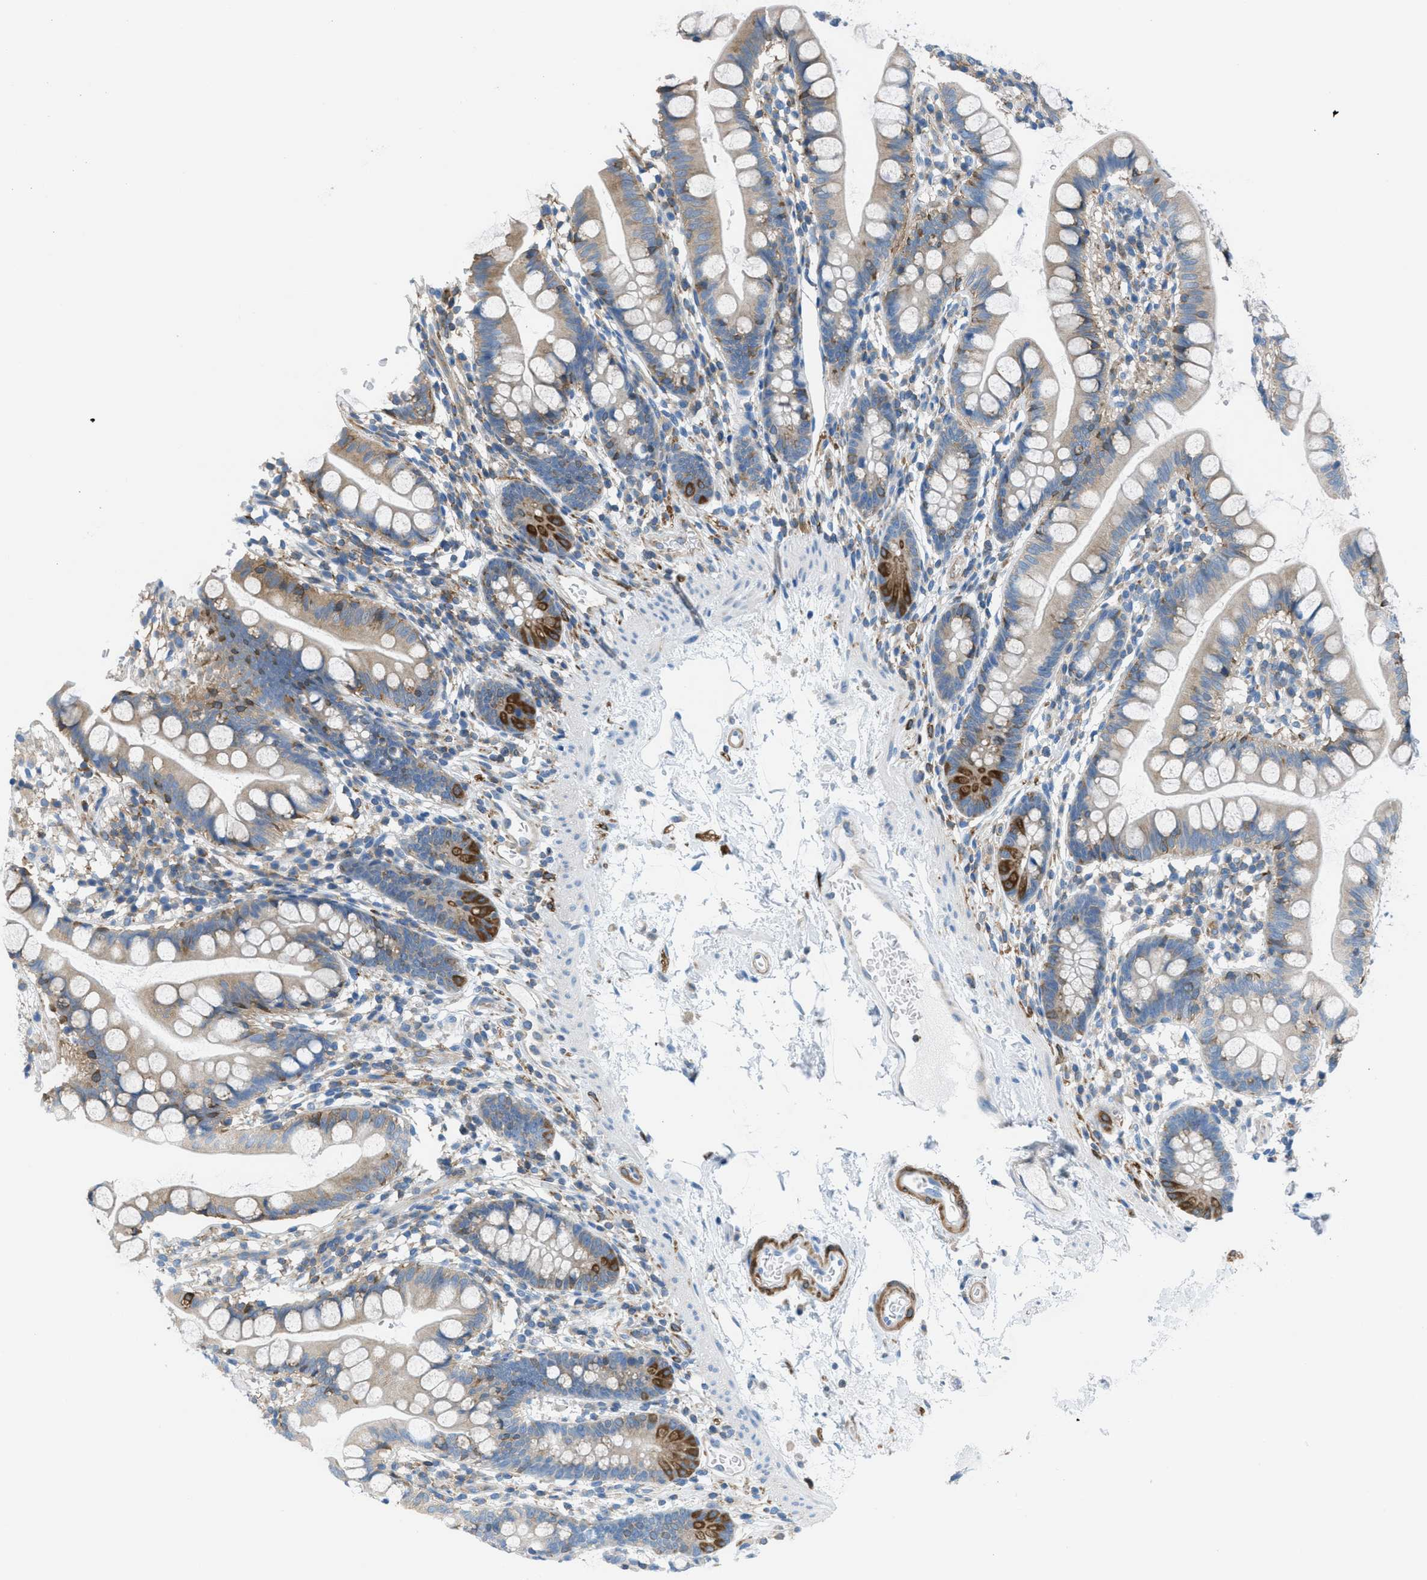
{"staining": {"intensity": "strong", "quantity": "<25%", "location": "cytoplasmic/membranous"}, "tissue": "small intestine", "cell_type": "Glandular cells", "image_type": "normal", "snomed": [{"axis": "morphology", "description": "Normal tissue, NOS"}, {"axis": "topography", "description": "Small intestine"}], "caption": "Small intestine was stained to show a protein in brown. There is medium levels of strong cytoplasmic/membranous positivity in about <25% of glandular cells.", "gene": "MAPRE2", "patient": {"sex": "female", "age": 84}}